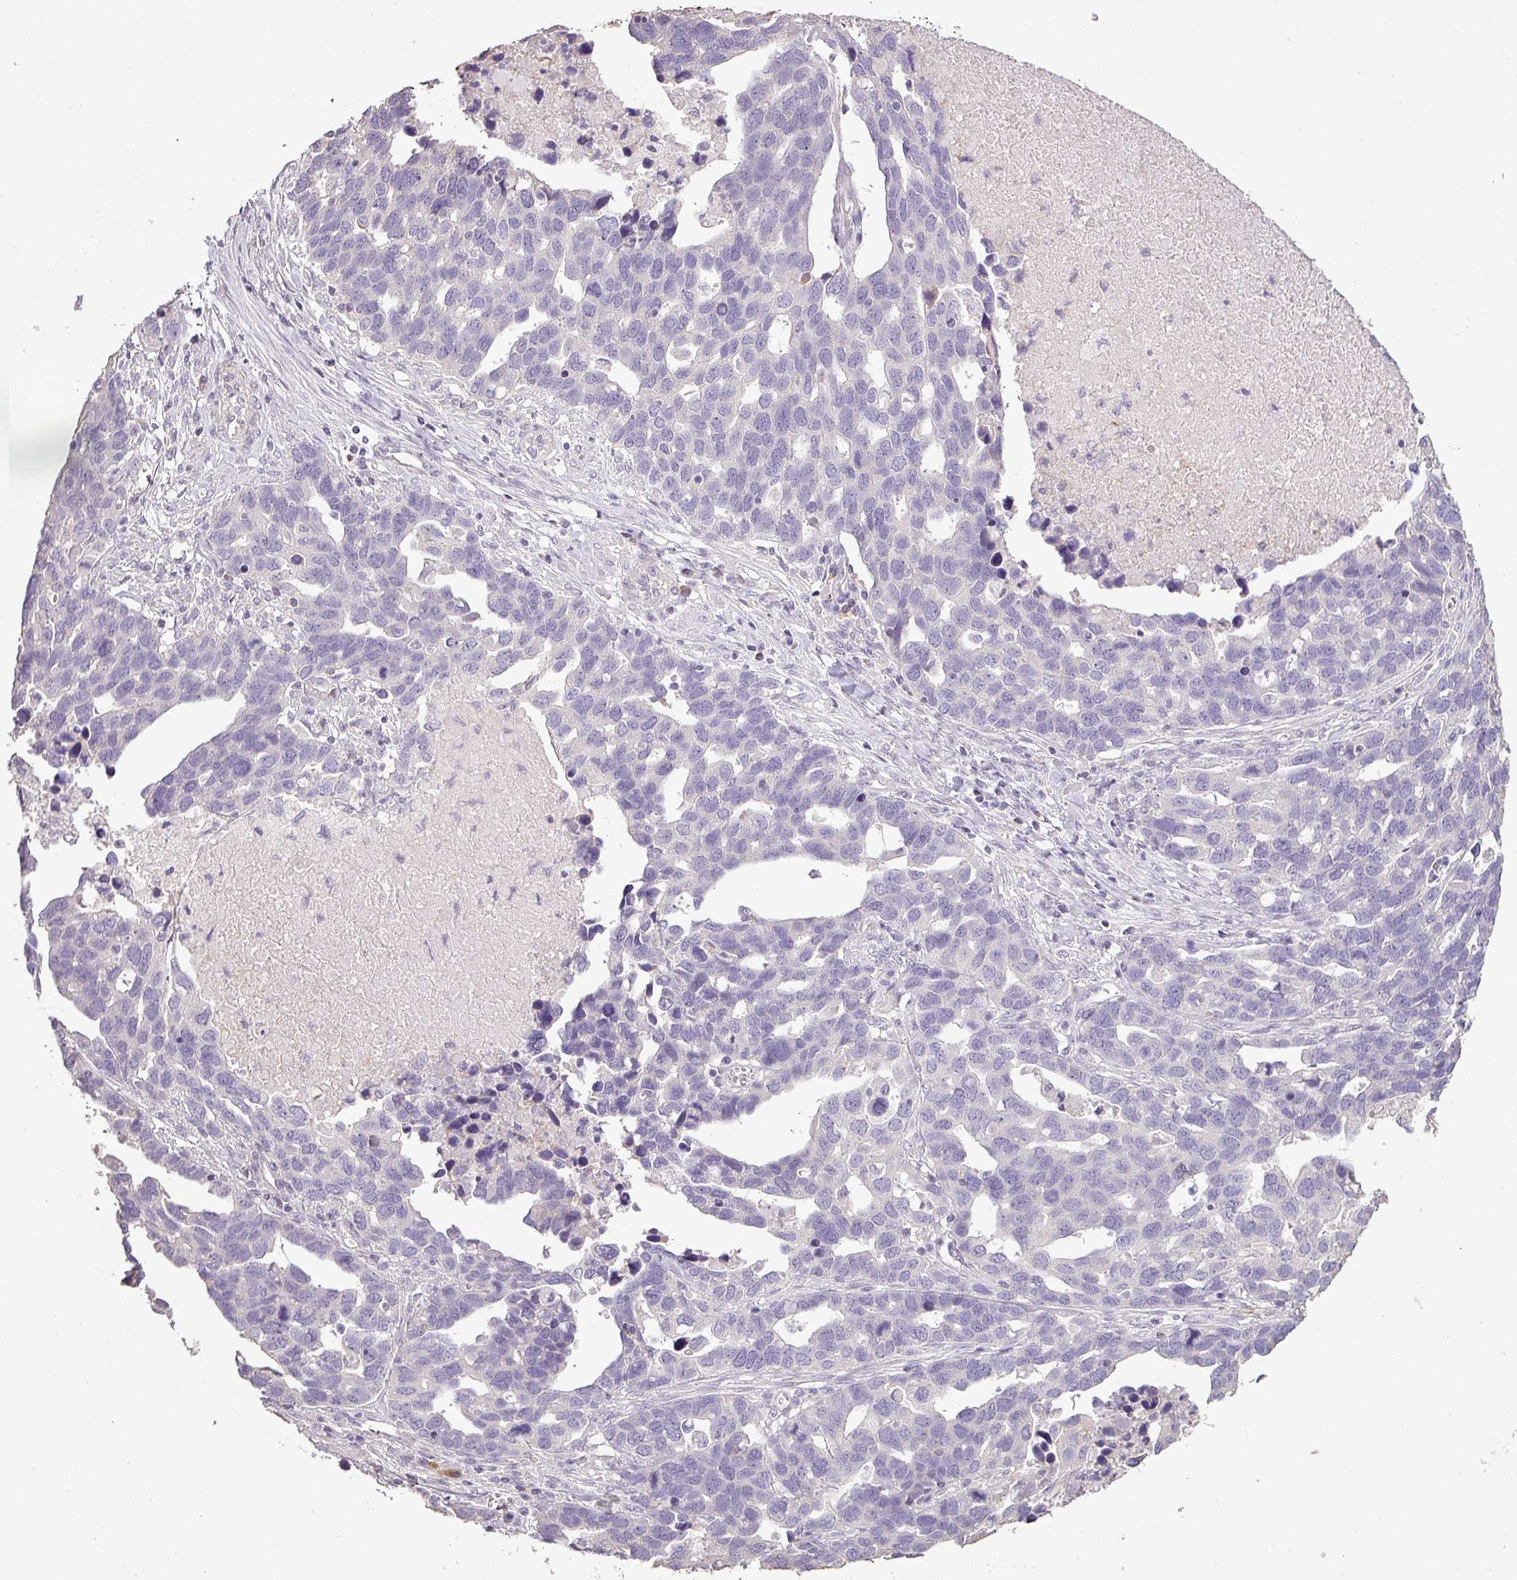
{"staining": {"intensity": "negative", "quantity": "none", "location": "none"}, "tissue": "ovarian cancer", "cell_type": "Tumor cells", "image_type": "cancer", "snomed": [{"axis": "morphology", "description": "Cystadenocarcinoma, serous, NOS"}, {"axis": "topography", "description": "Ovary"}], "caption": "Human serous cystadenocarcinoma (ovarian) stained for a protein using IHC shows no positivity in tumor cells.", "gene": "LY9", "patient": {"sex": "female", "age": 54}}